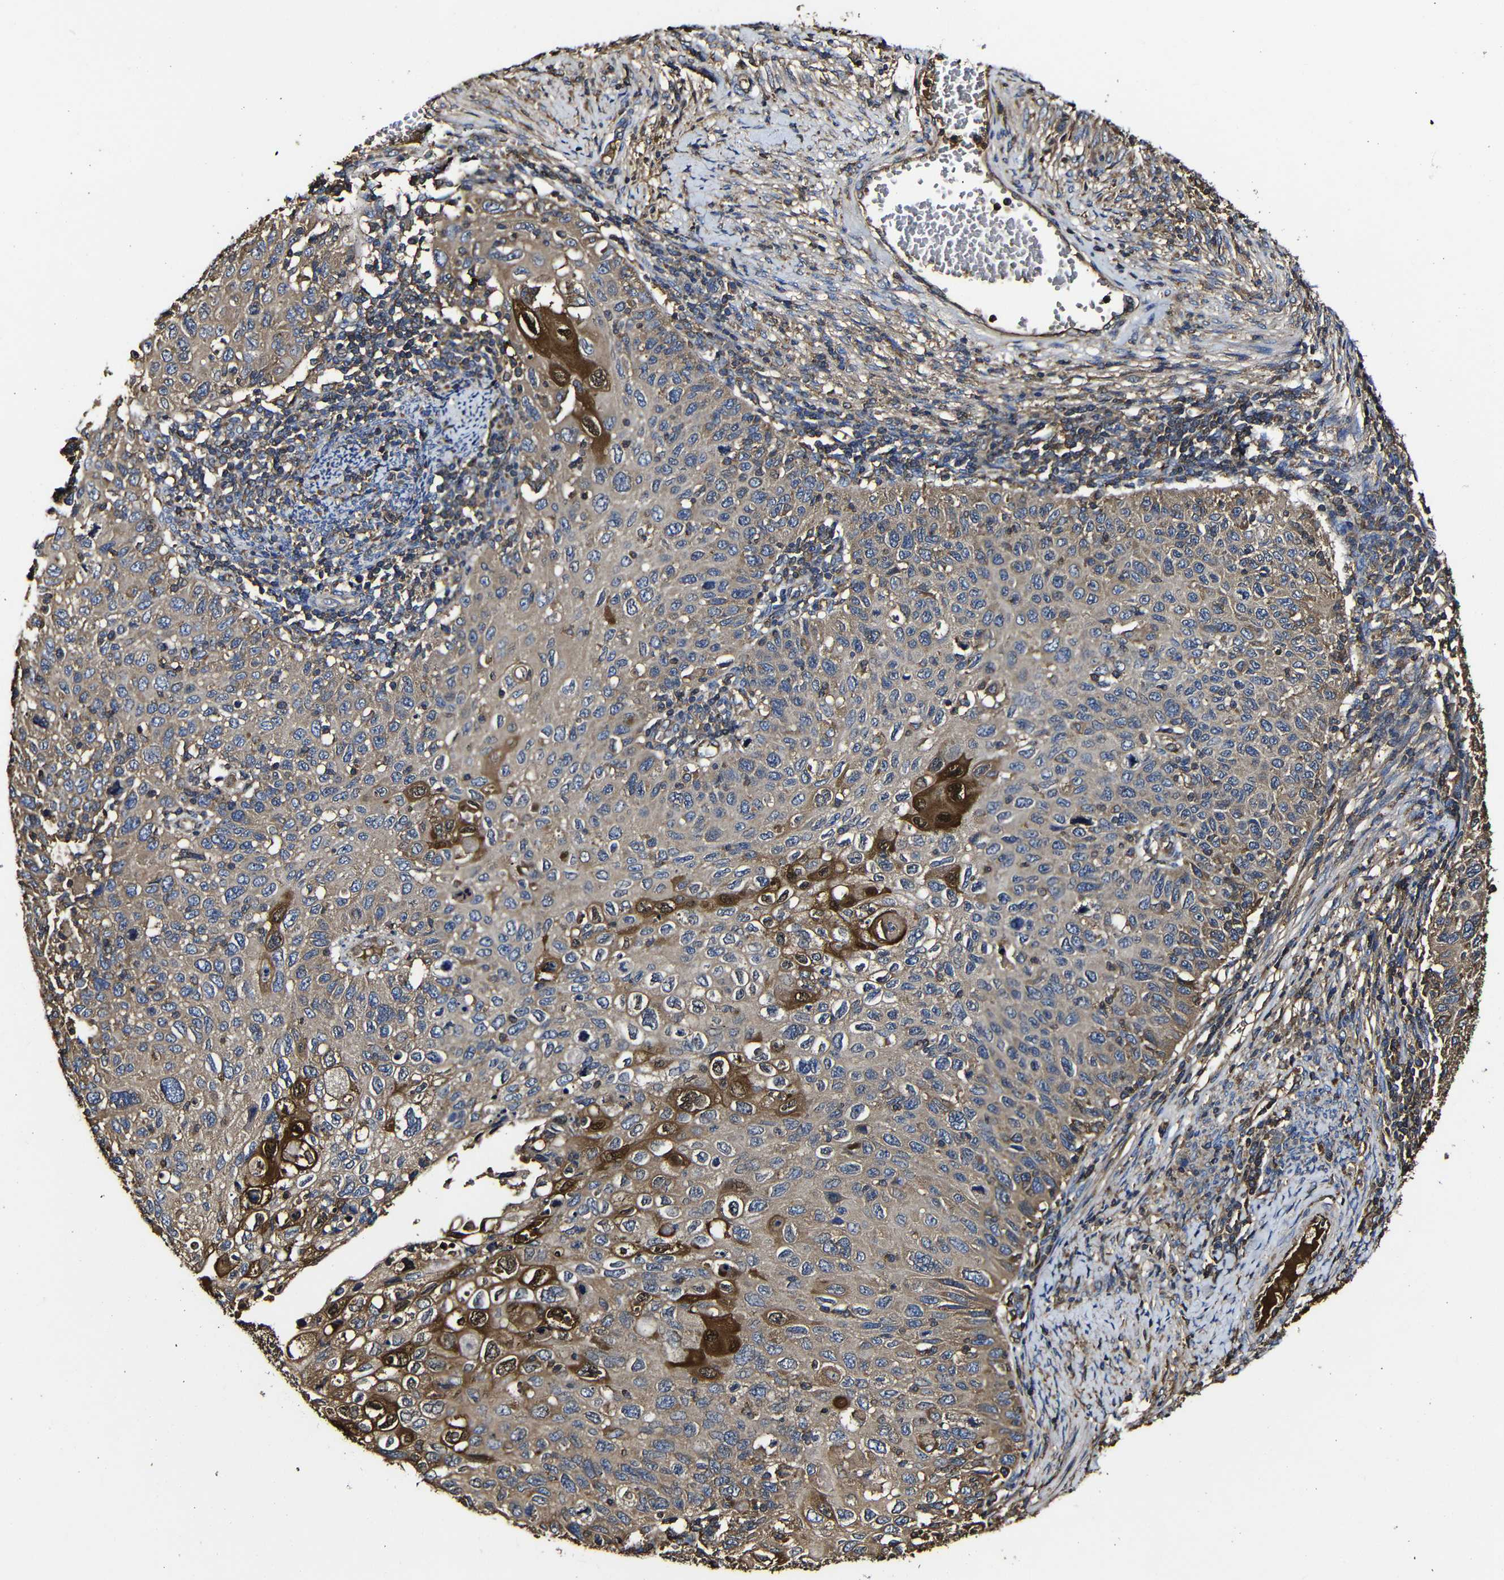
{"staining": {"intensity": "moderate", "quantity": ">75%", "location": "cytoplasmic/membranous"}, "tissue": "cervical cancer", "cell_type": "Tumor cells", "image_type": "cancer", "snomed": [{"axis": "morphology", "description": "Squamous cell carcinoma, NOS"}, {"axis": "topography", "description": "Cervix"}], "caption": "Protein staining of squamous cell carcinoma (cervical) tissue exhibits moderate cytoplasmic/membranous positivity in approximately >75% of tumor cells.", "gene": "MSN", "patient": {"sex": "female", "age": 70}}